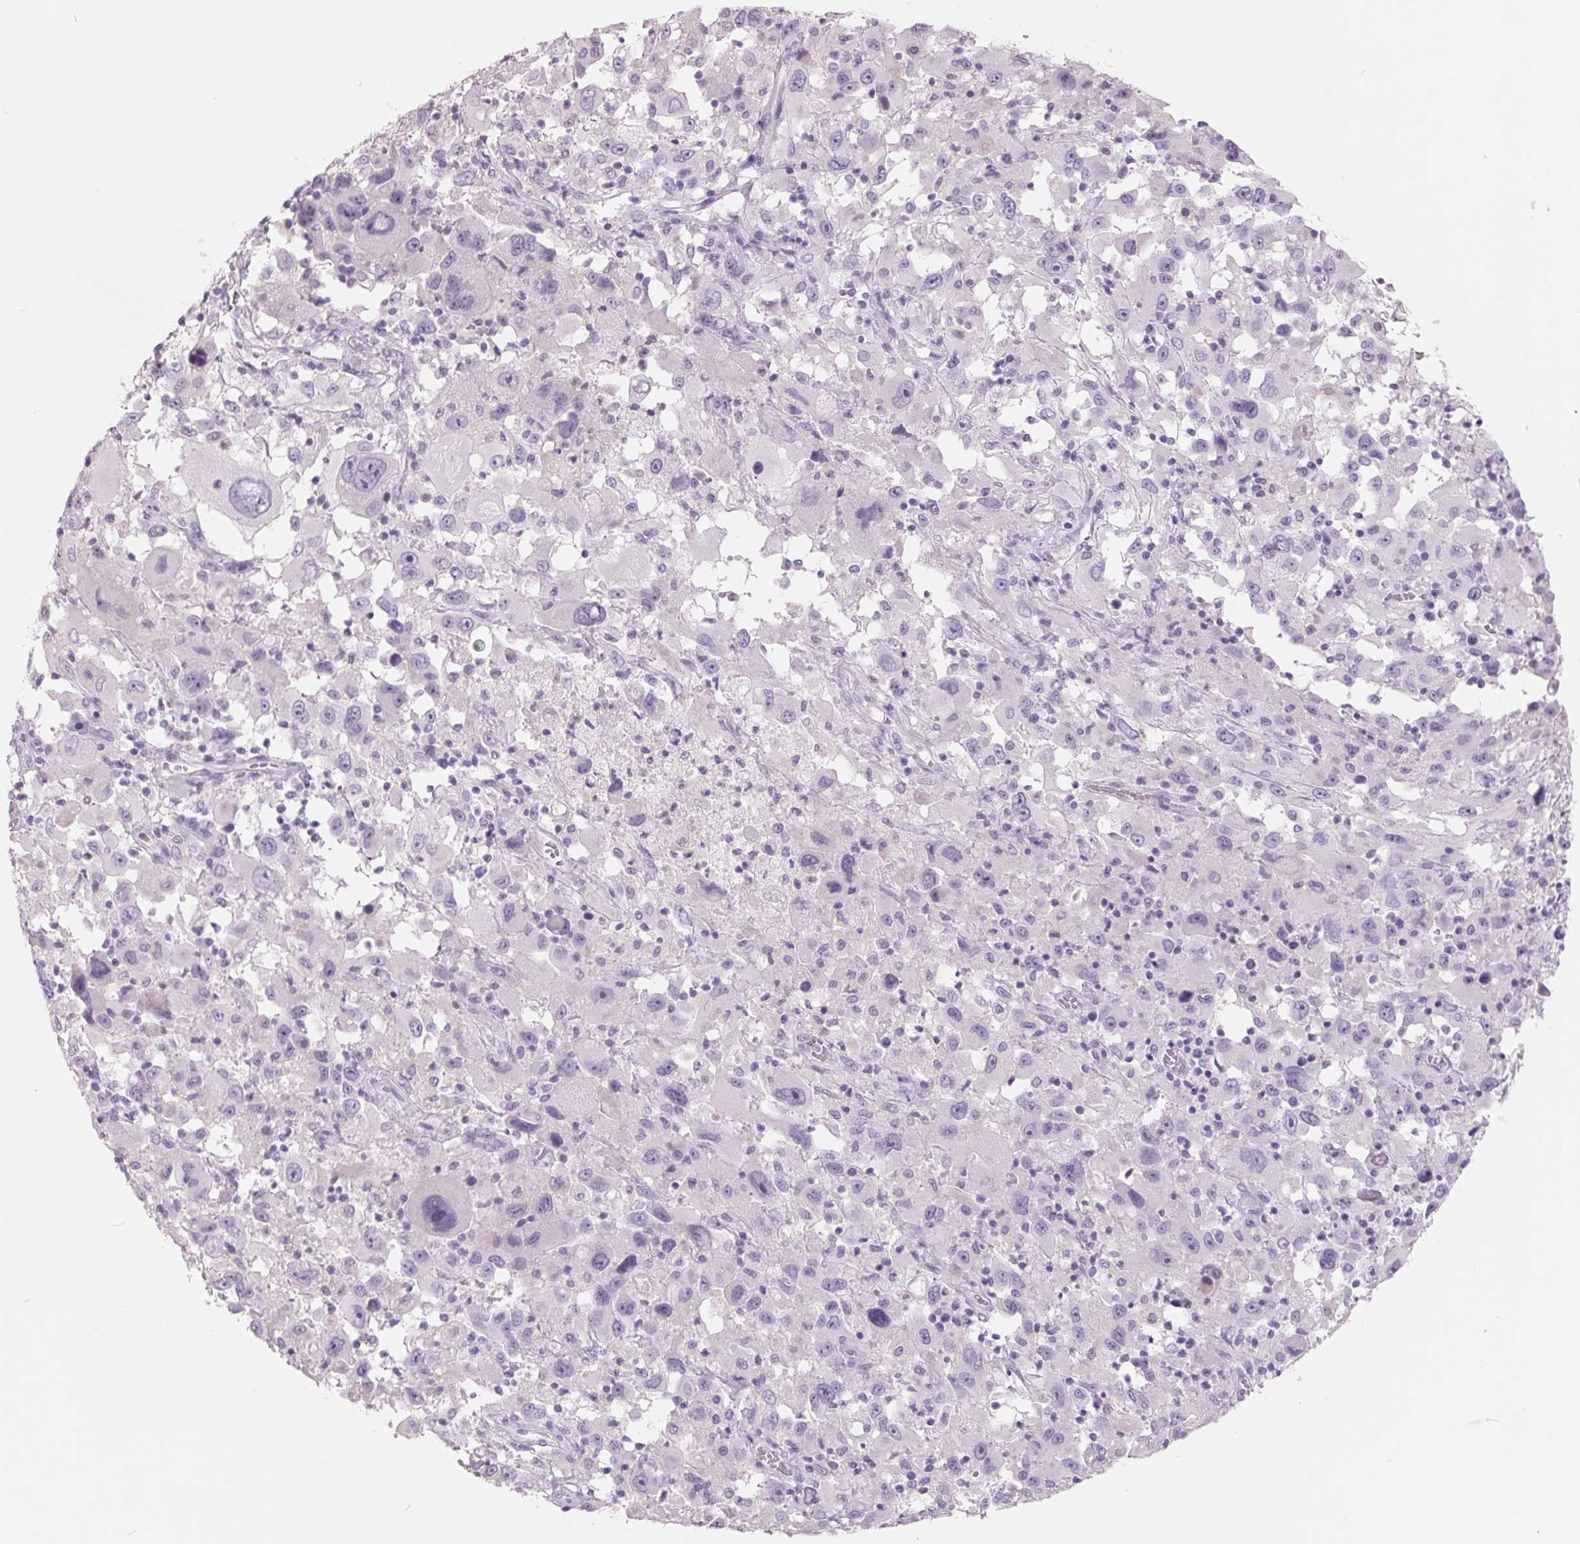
{"staining": {"intensity": "negative", "quantity": "none", "location": "none"}, "tissue": "melanoma", "cell_type": "Tumor cells", "image_type": "cancer", "snomed": [{"axis": "morphology", "description": "Malignant melanoma, Metastatic site"}, {"axis": "topography", "description": "Soft tissue"}], "caption": "This is a micrograph of immunohistochemistry staining of melanoma, which shows no expression in tumor cells.", "gene": "FTCD", "patient": {"sex": "male", "age": 50}}